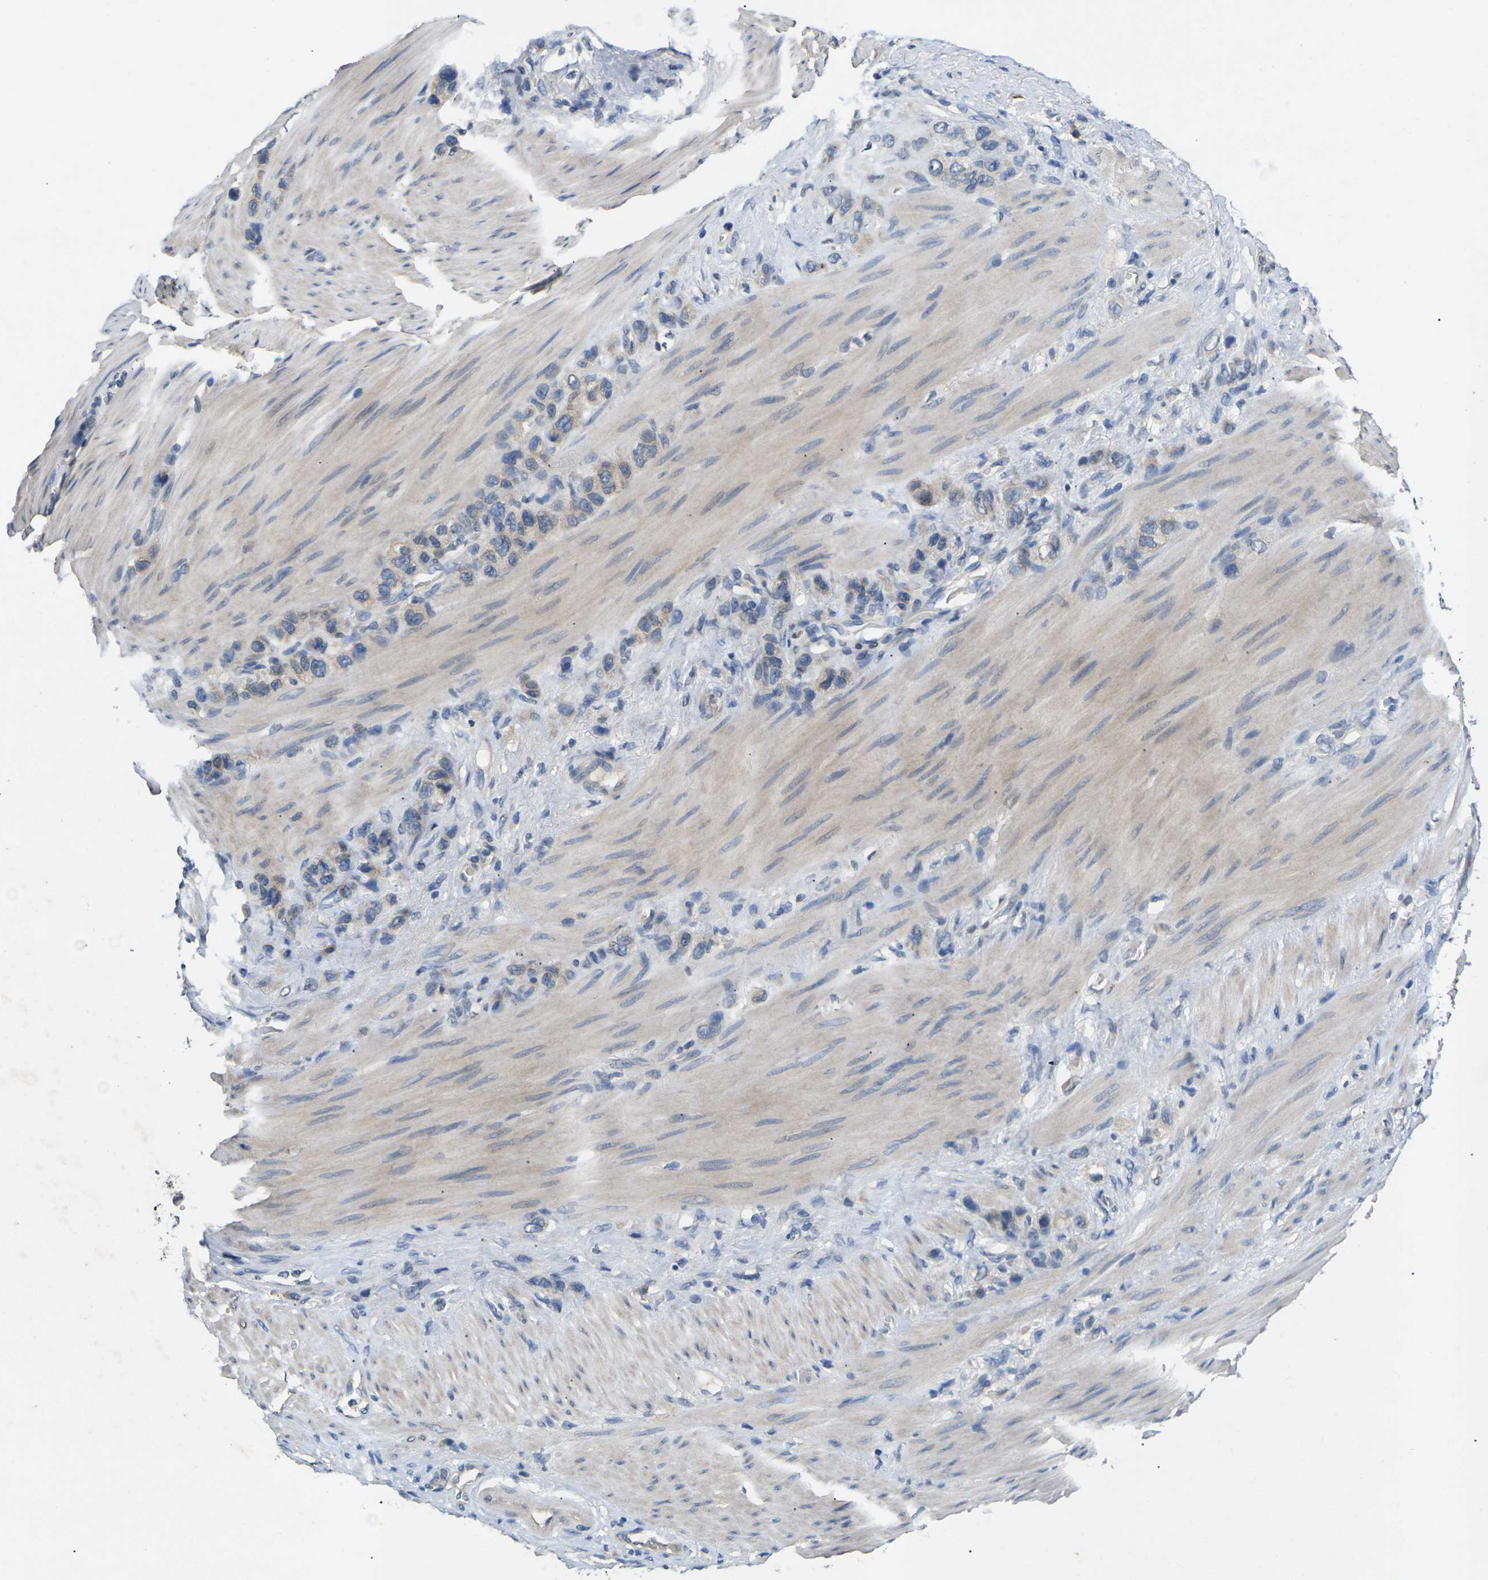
{"staining": {"intensity": "weak", "quantity": "<25%", "location": "cytoplasmic/membranous"}, "tissue": "stomach cancer", "cell_type": "Tumor cells", "image_type": "cancer", "snomed": [{"axis": "morphology", "description": "Adenocarcinoma, NOS"}, {"axis": "morphology", "description": "Adenocarcinoma, High grade"}, {"axis": "topography", "description": "Stomach, upper"}, {"axis": "topography", "description": "Stomach, lower"}], "caption": "The photomicrograph reveals no staining of tumor cells in stomach cancer (adenocarcinoma).", "gene": "SLC2A2", "patient": {"sex": "female", "age": 65}}